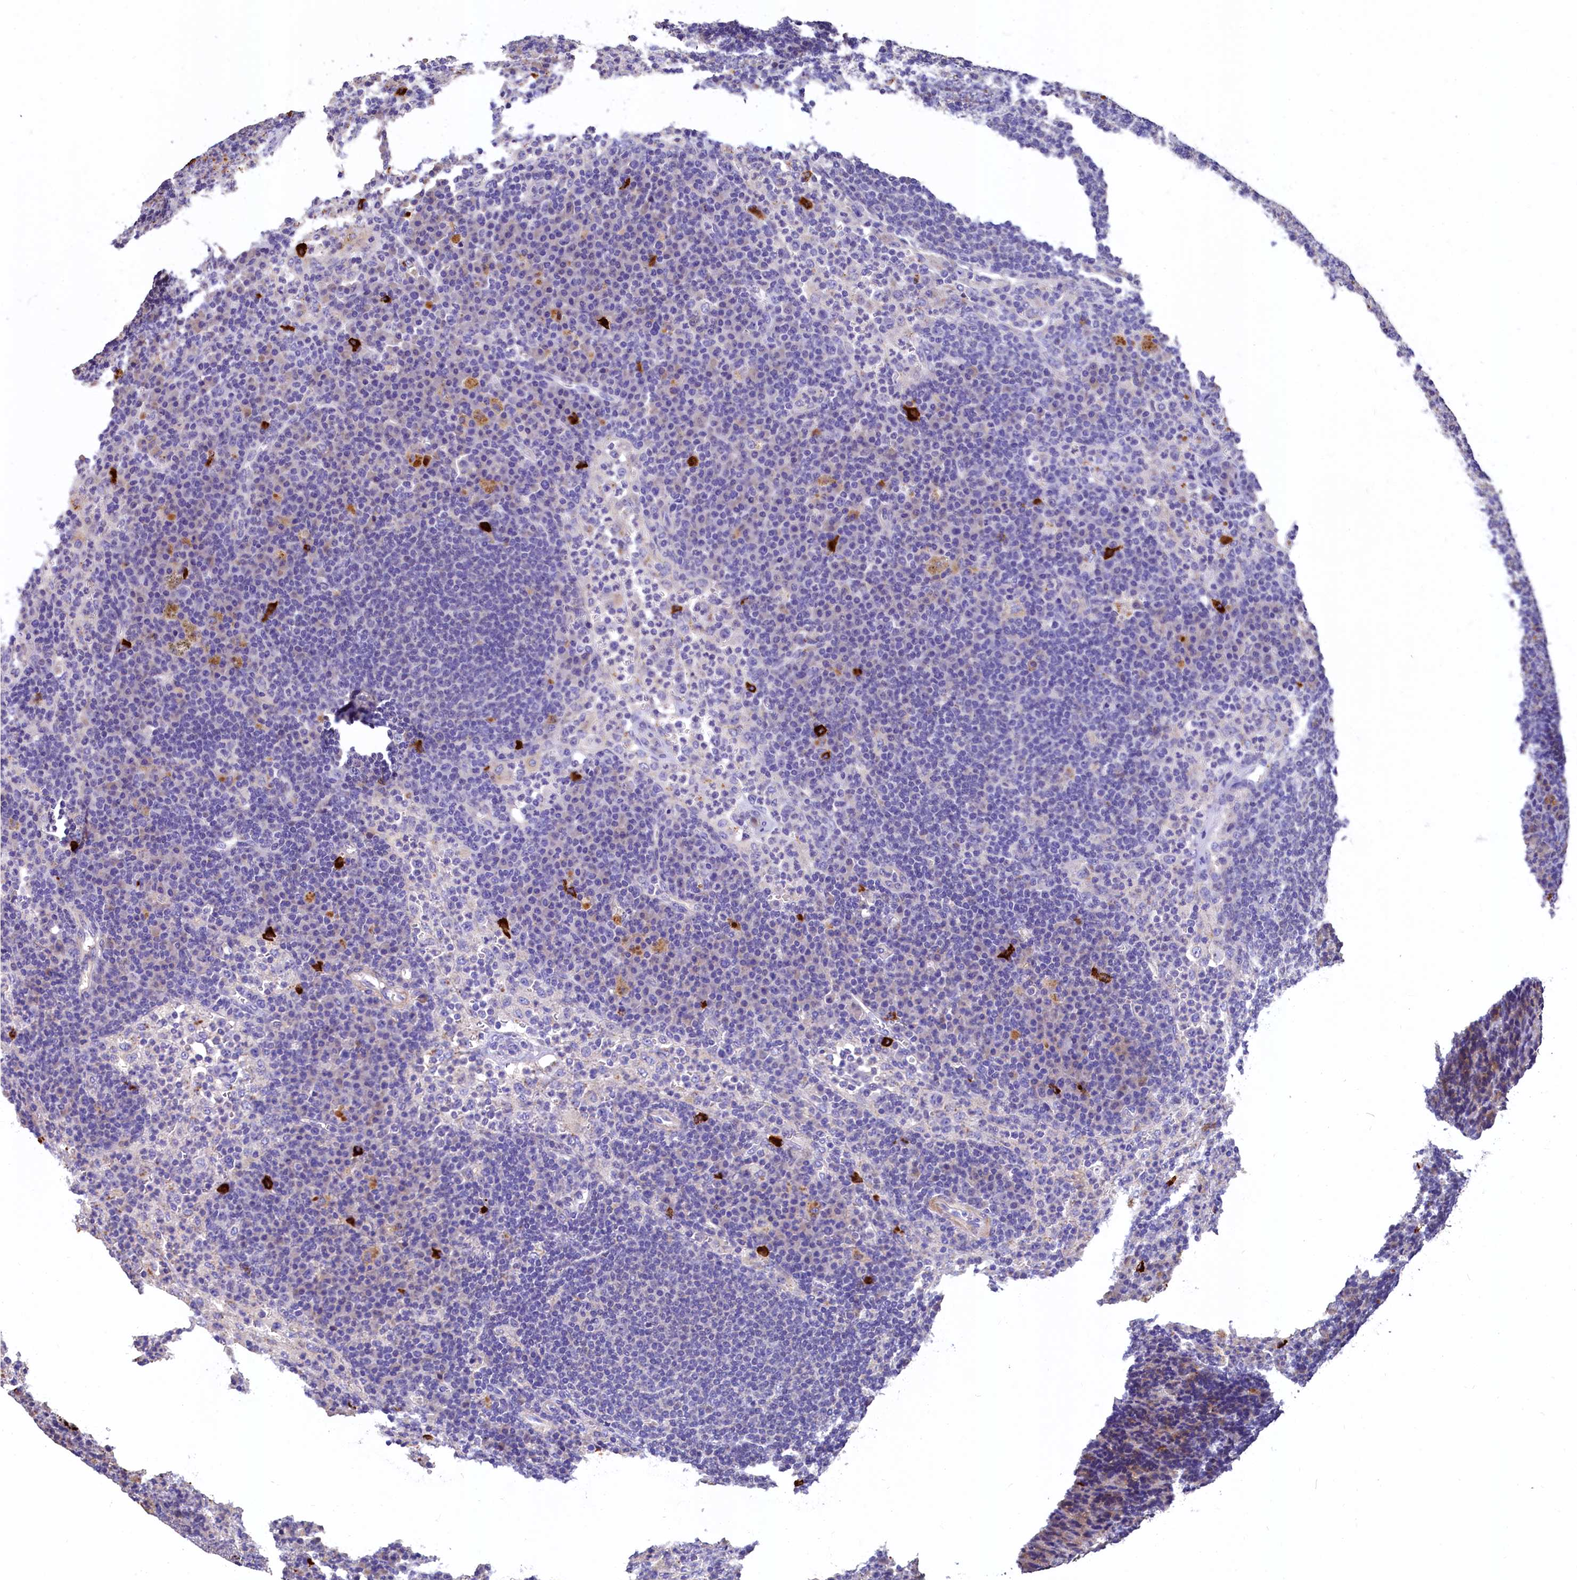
{"staining": {"intensity": "negative", "quantity": "none", "location": "none"}, "tissue": "lymph node", "cell_type": "Germinal center cells", "image_type": "normal", "snomed": [{"axis": "morphology", "description": "Normal tissue, NOS"}, {"axis": "topography", "description": "Lymph node"}], "caption": "Germinal center cells are negative for protein expression in benign human lymph node. (Immunohistochemistry (ihc), brightfield microscopy, high magnification).", "gene": "EPS8L2", "patient": {"sex": "female", "age": 70}}